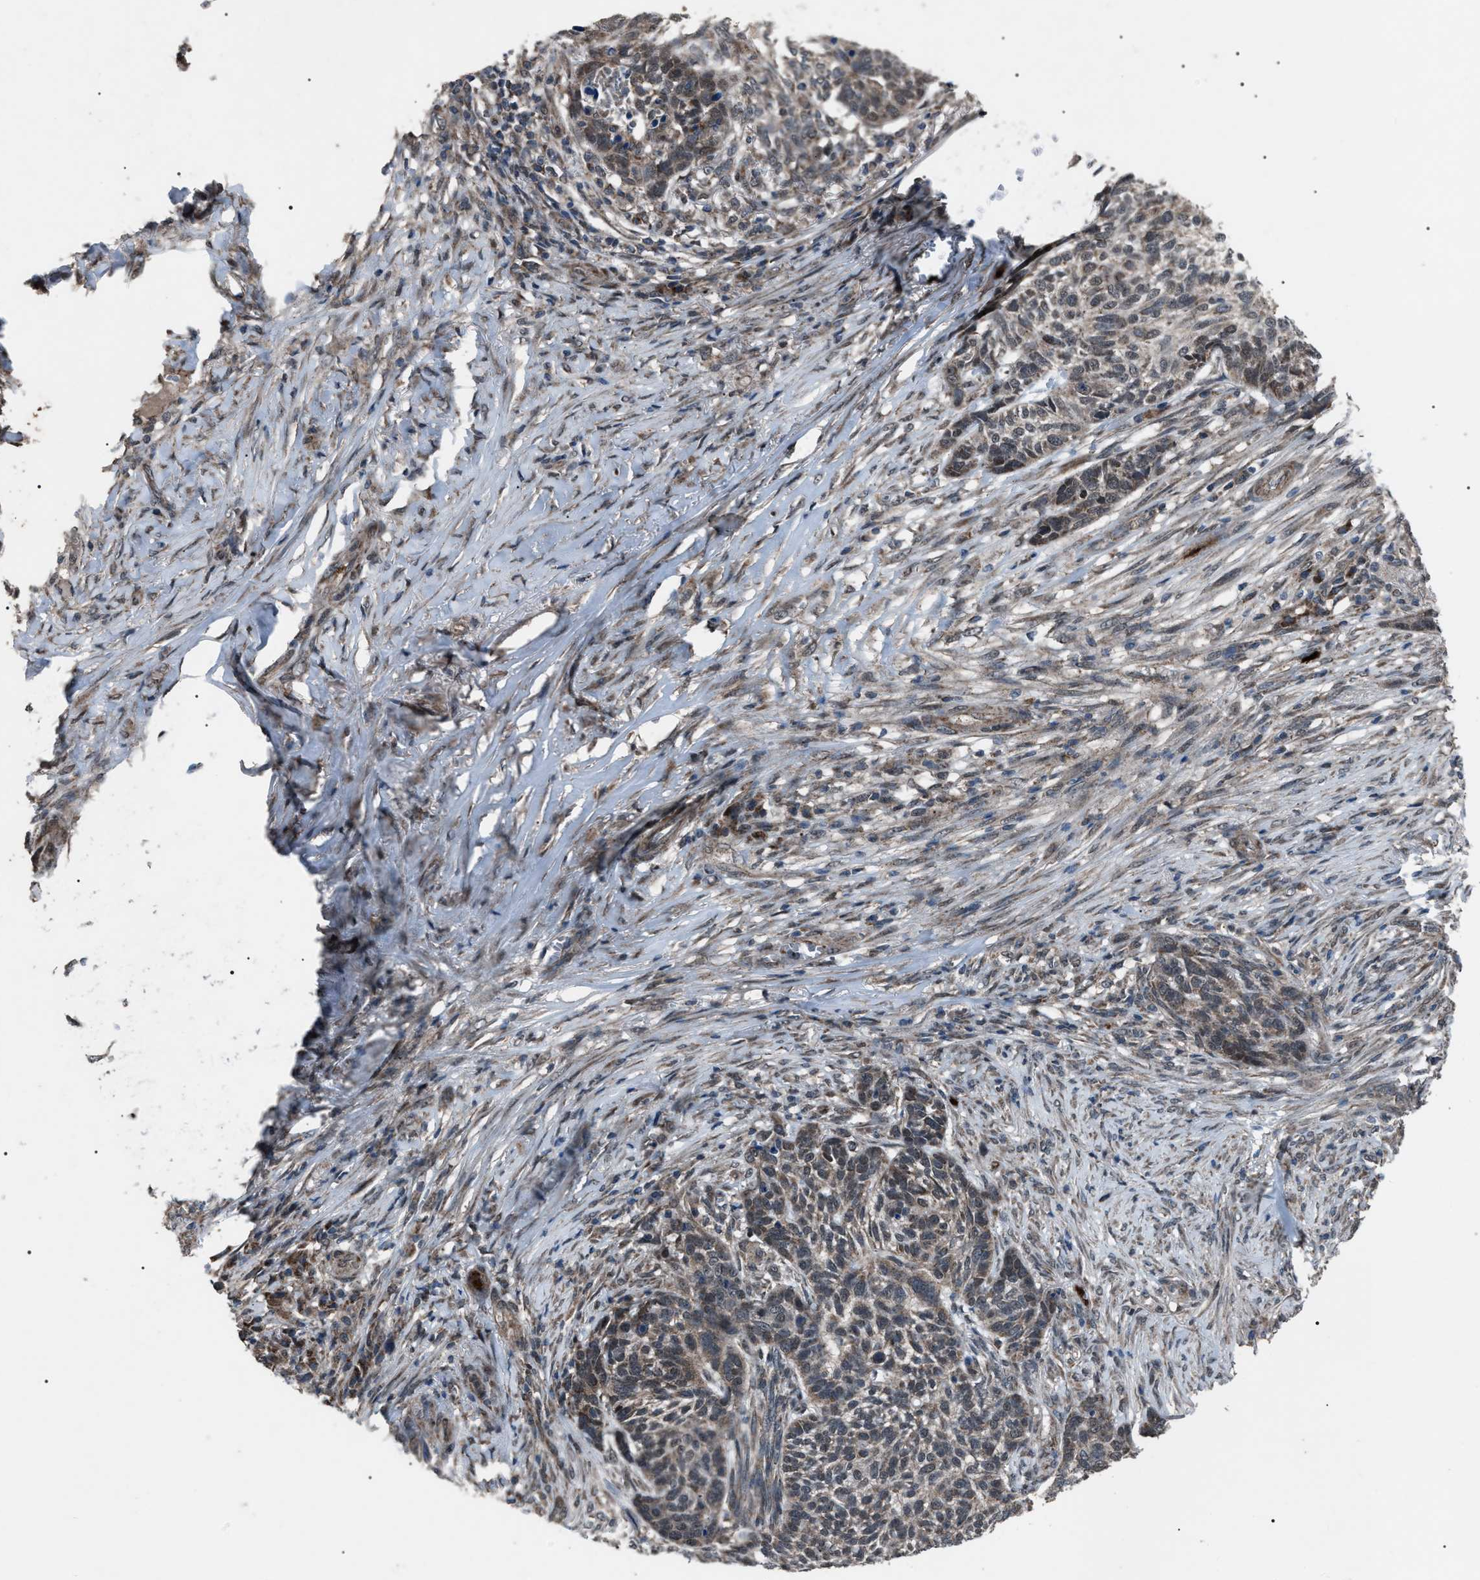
{"staining": {"intensity": "moderate", "quantity": "25%-75%", "location": "cytoplasmic/membranous"}, "tissue": "skin cancer", "cell_type": "Tumor cells", "image_type": "cancer", "snomed": [{"axis": "morphology", "description": "Basal cell carcinoma"}, {"axis": "topography", "description": "Skin"}], "caption": "A medium amount of moderate cytoplasmic/membranous expression is seen in about 25%-75% of tumor cells in skin basal cell carcinoma tissue.", "gene": "ZFAND2A", "patient": {"sex": "male", "age": 85}}